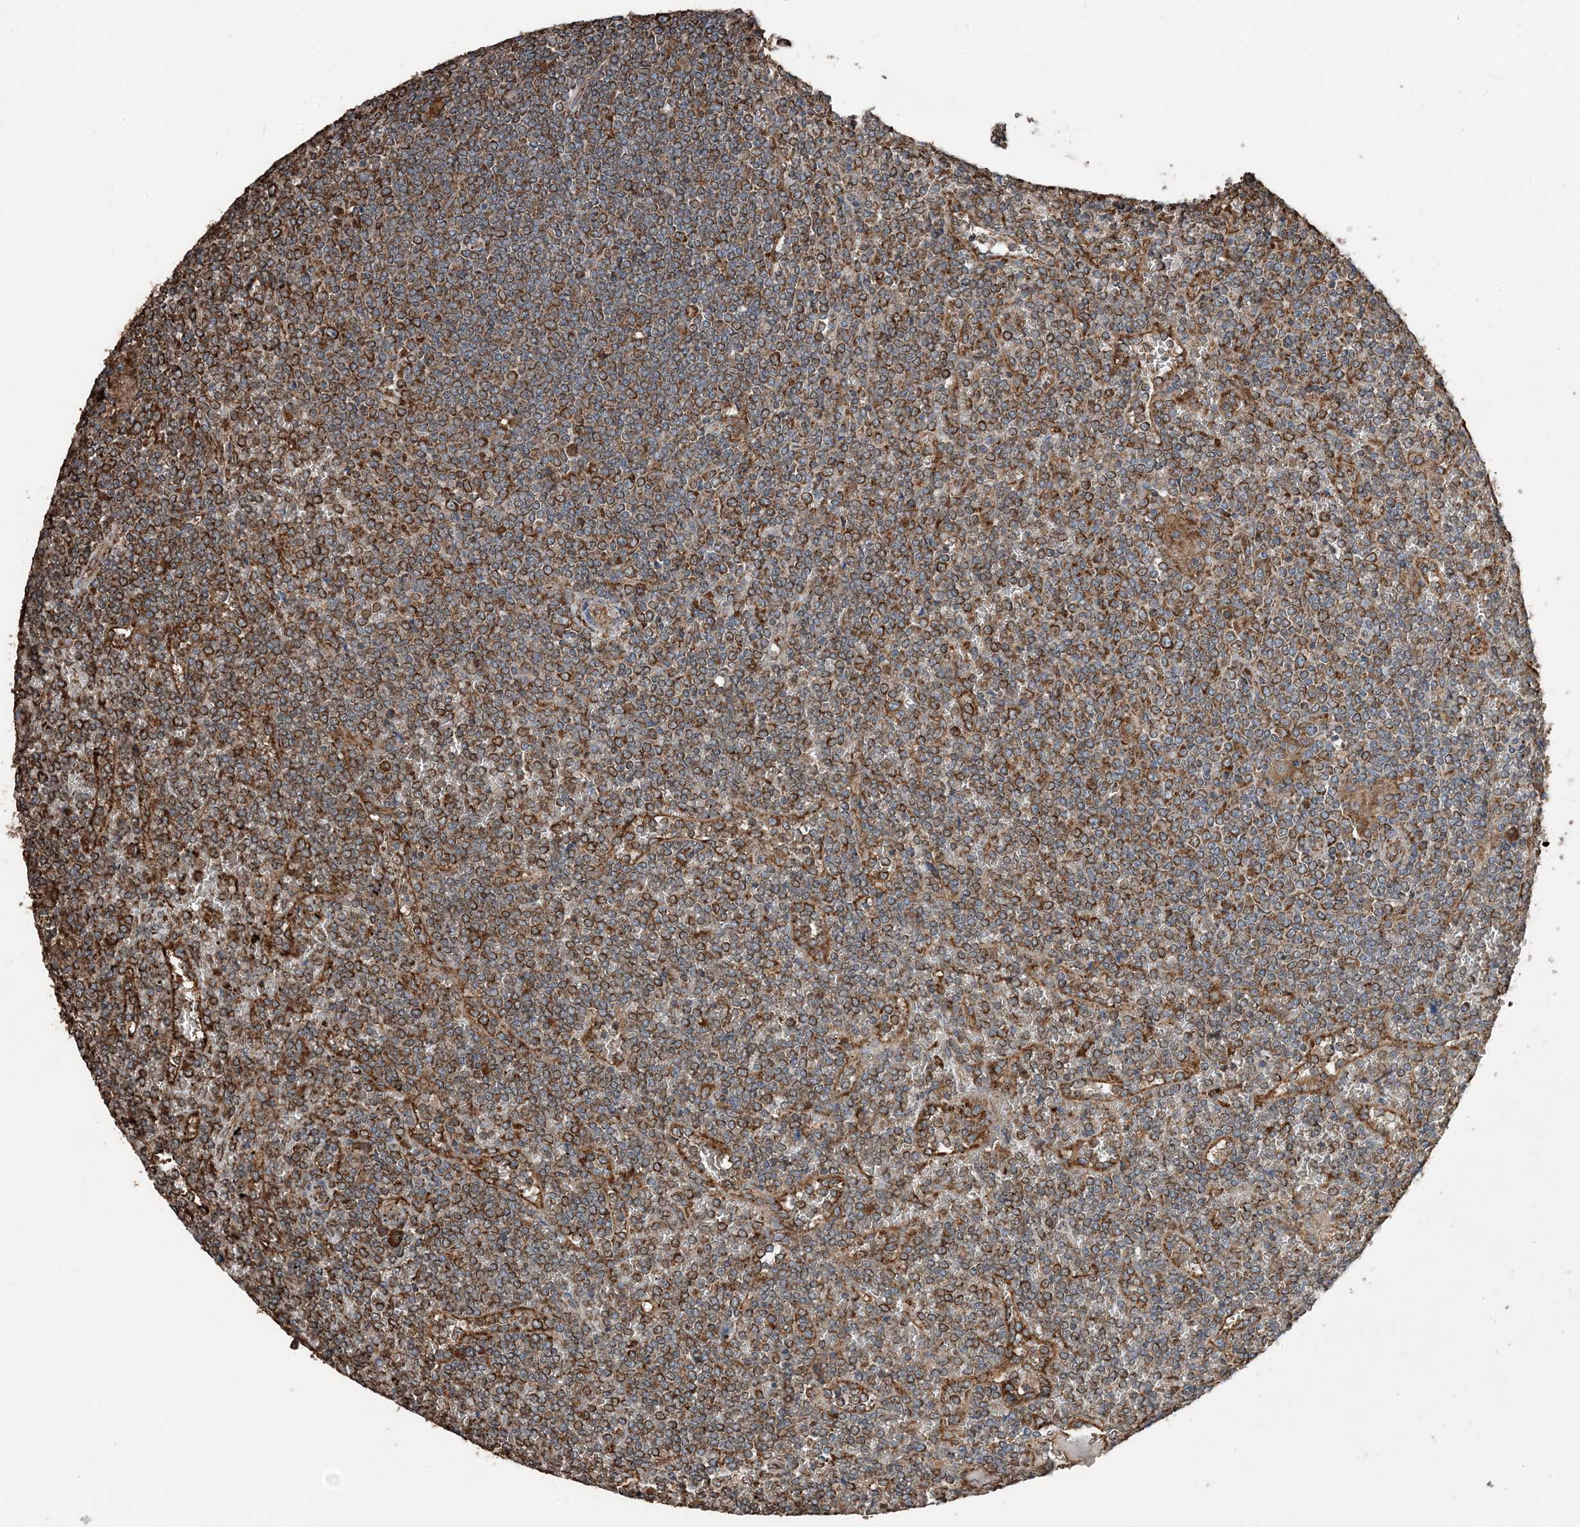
{"staining": {"intensity": "strong", "quantity": ">75%", "location": "cytoplasmic/membranous"}, "tissue": "lymphoma", "cell_type": "Tumor cells", "image_type": "cancer", "snomed": [{"axis": "morphology", "description": "Malignant lymphoma, non-Hodgkin's type, Low grade"}, {"axis": "topography", "description": "Spleen"}], "caption": "Brown immunohistochemical staining in malignant lymphoma, non-Hodgkin's type (low-grade) shows strong cytoplasmic/membranous positivity in about >75% of tumor cells. The staining was performed using DAB to visualize the protein expression in brown, while the nuclei were stained in blue with hematoxylin (Magnification: 20x).", "gene": "PDIA6", "patient": {"sex": "female", "age": 19}}